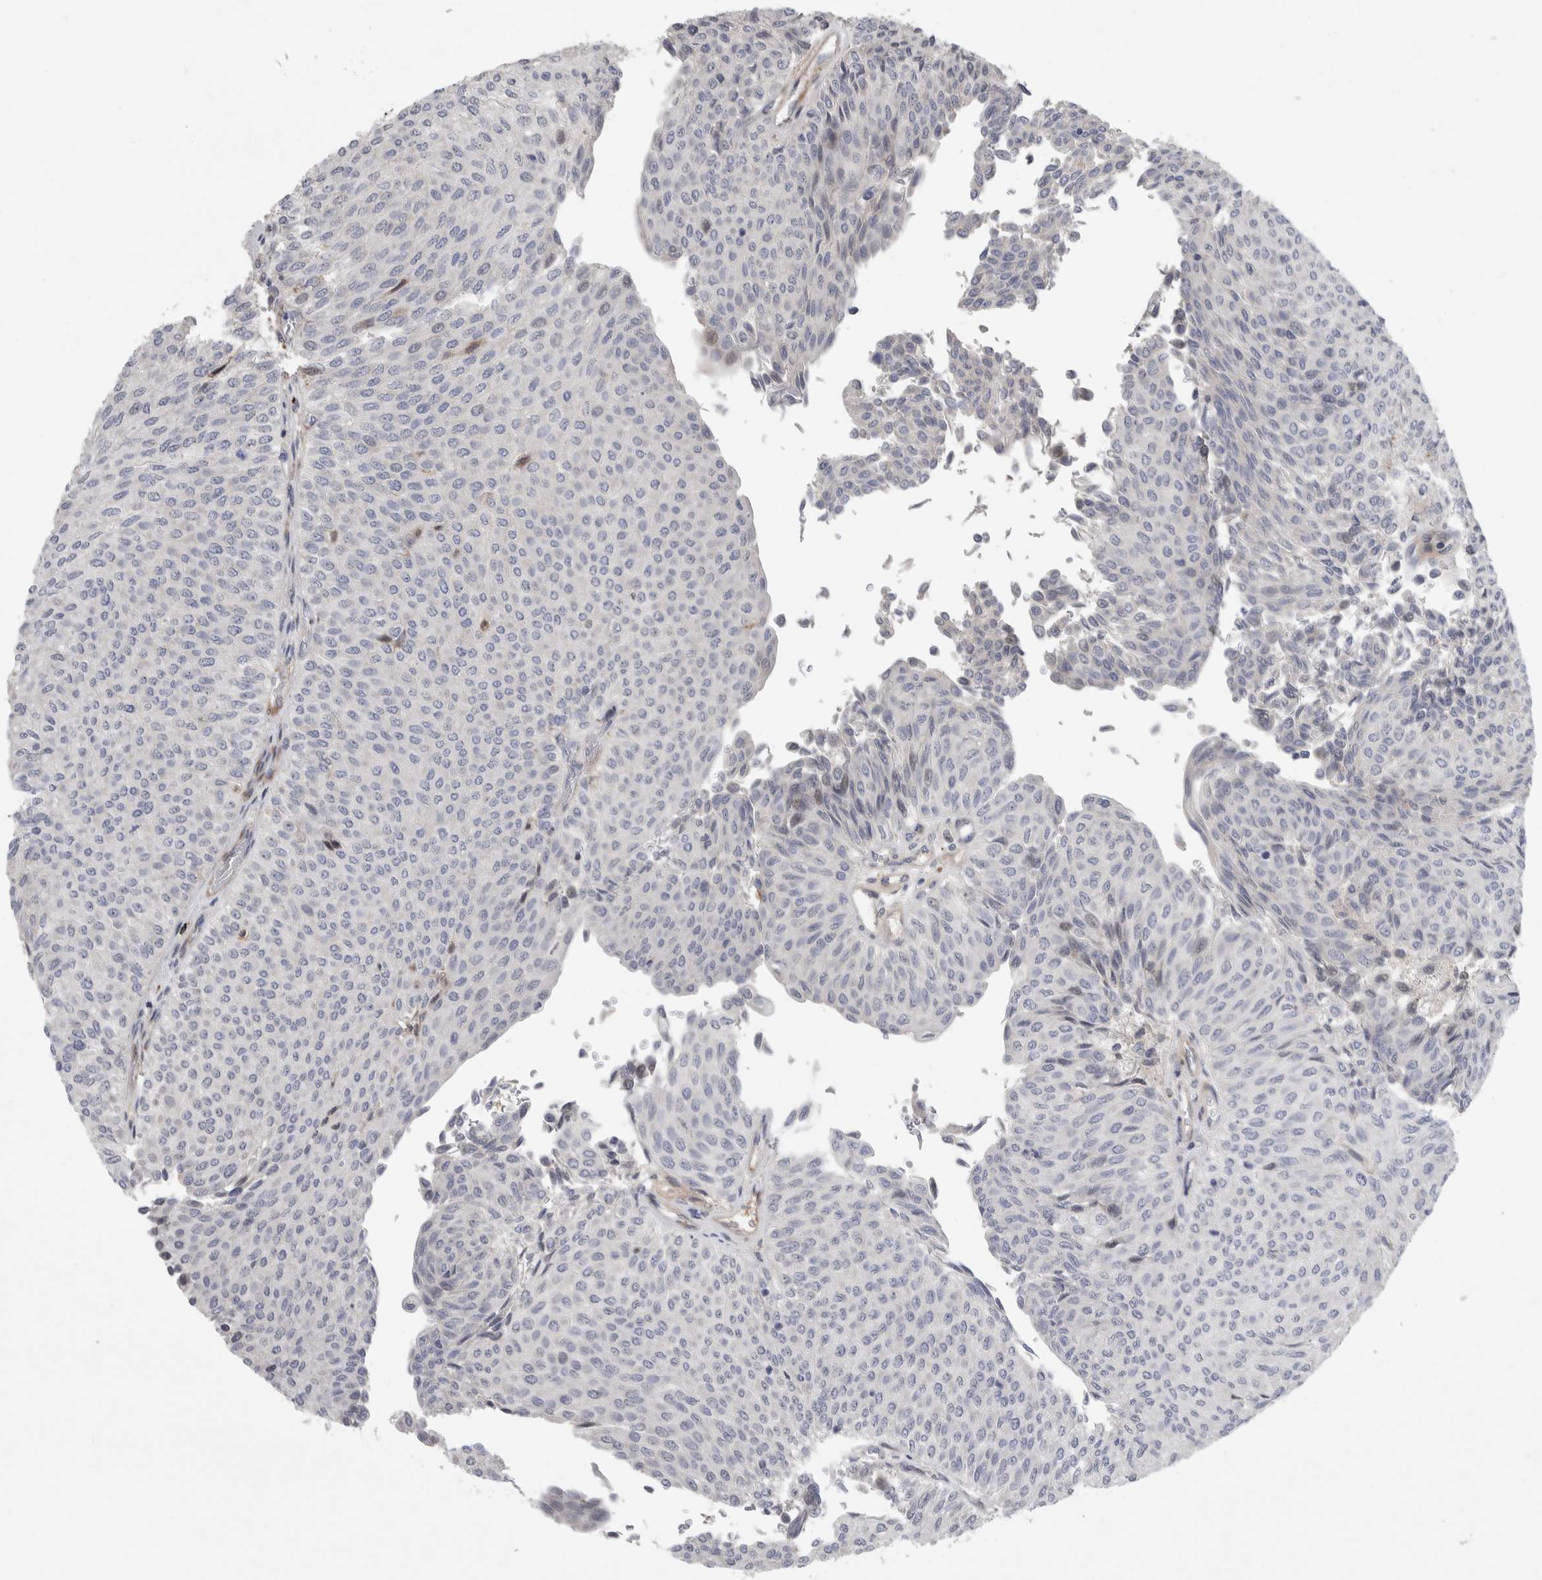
{"staining": {"intensity": "weak", "quantity": "<25%", "location": "cytoplasmic/membranous"}, "tissue": "urothelial cancer", "cell_type": "Tumor cells", "image_type": "cancer", "snomed": [{"axis": "morphology", "description": "Urothelial carcinoma, Low grade"}, {"axis": "topography", "description": "Urinary bladder"}], "caption": "A histopathology image of human low-grade urothelial carcinoma is negative for staining in tumor cells.", "gene": "PSMG3", "patient": {"sex": "male", "age": 78}}